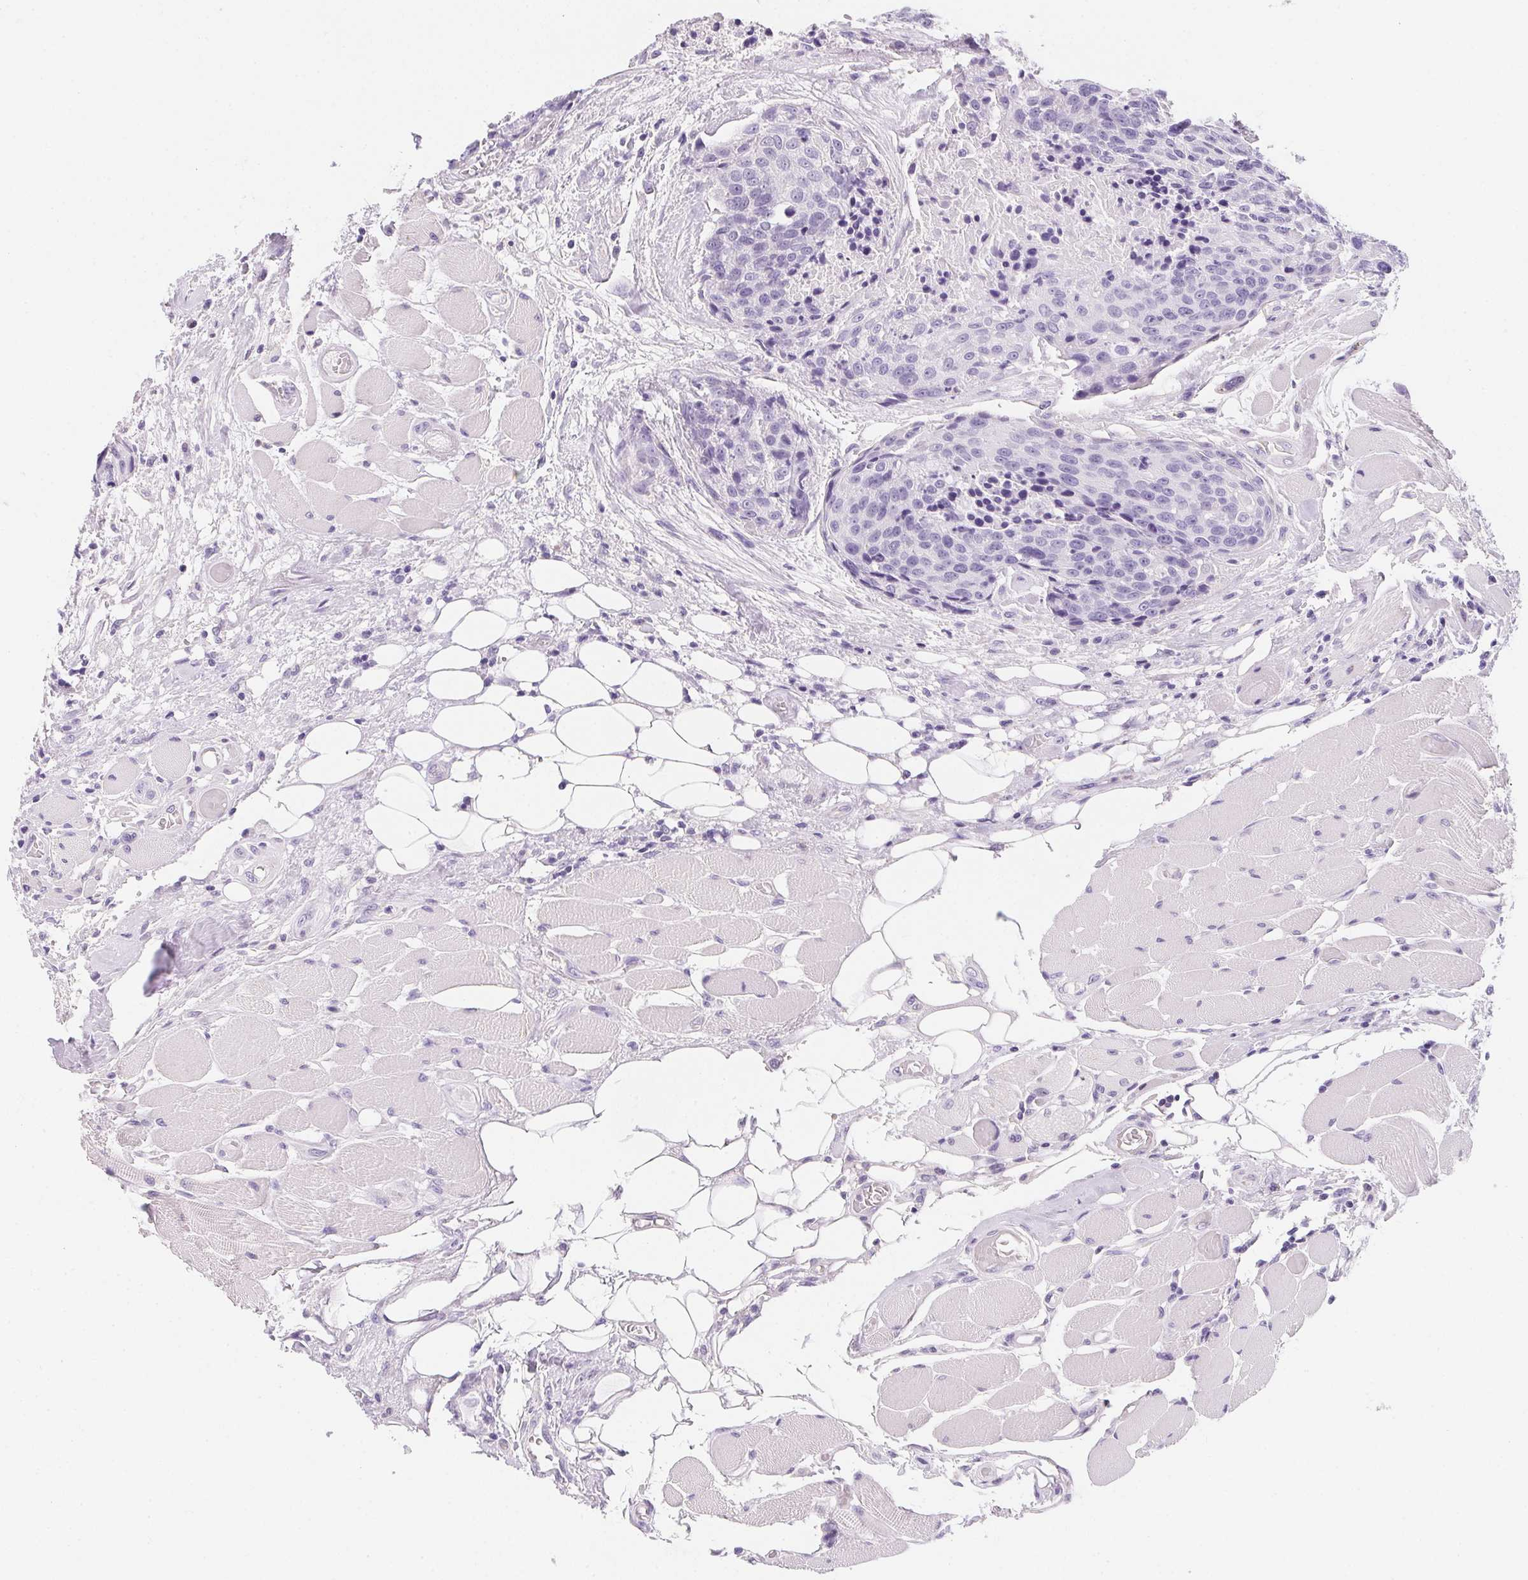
{"staining": {"intensity": "negative", "quantity": "none", "location": "none"}, "tissue": "head and neck cancer", "cell_type": "Tumor cells", "image_type": "cancer", "snomed": [{"axis": "morphology", "description": "Squamous cell carcinoma, NOS"}, {"axis": "topography", "description": "Oral tissue"}, {"axis": "topography", "description": "Head-Neck"}], "caption": "Immunohistochemical staining of human head and neck squamous cell carcinoma displays no significant positivity in tumor cells.", "gene": "AQP5", "patient": {"sex": "male", "age": 64}}